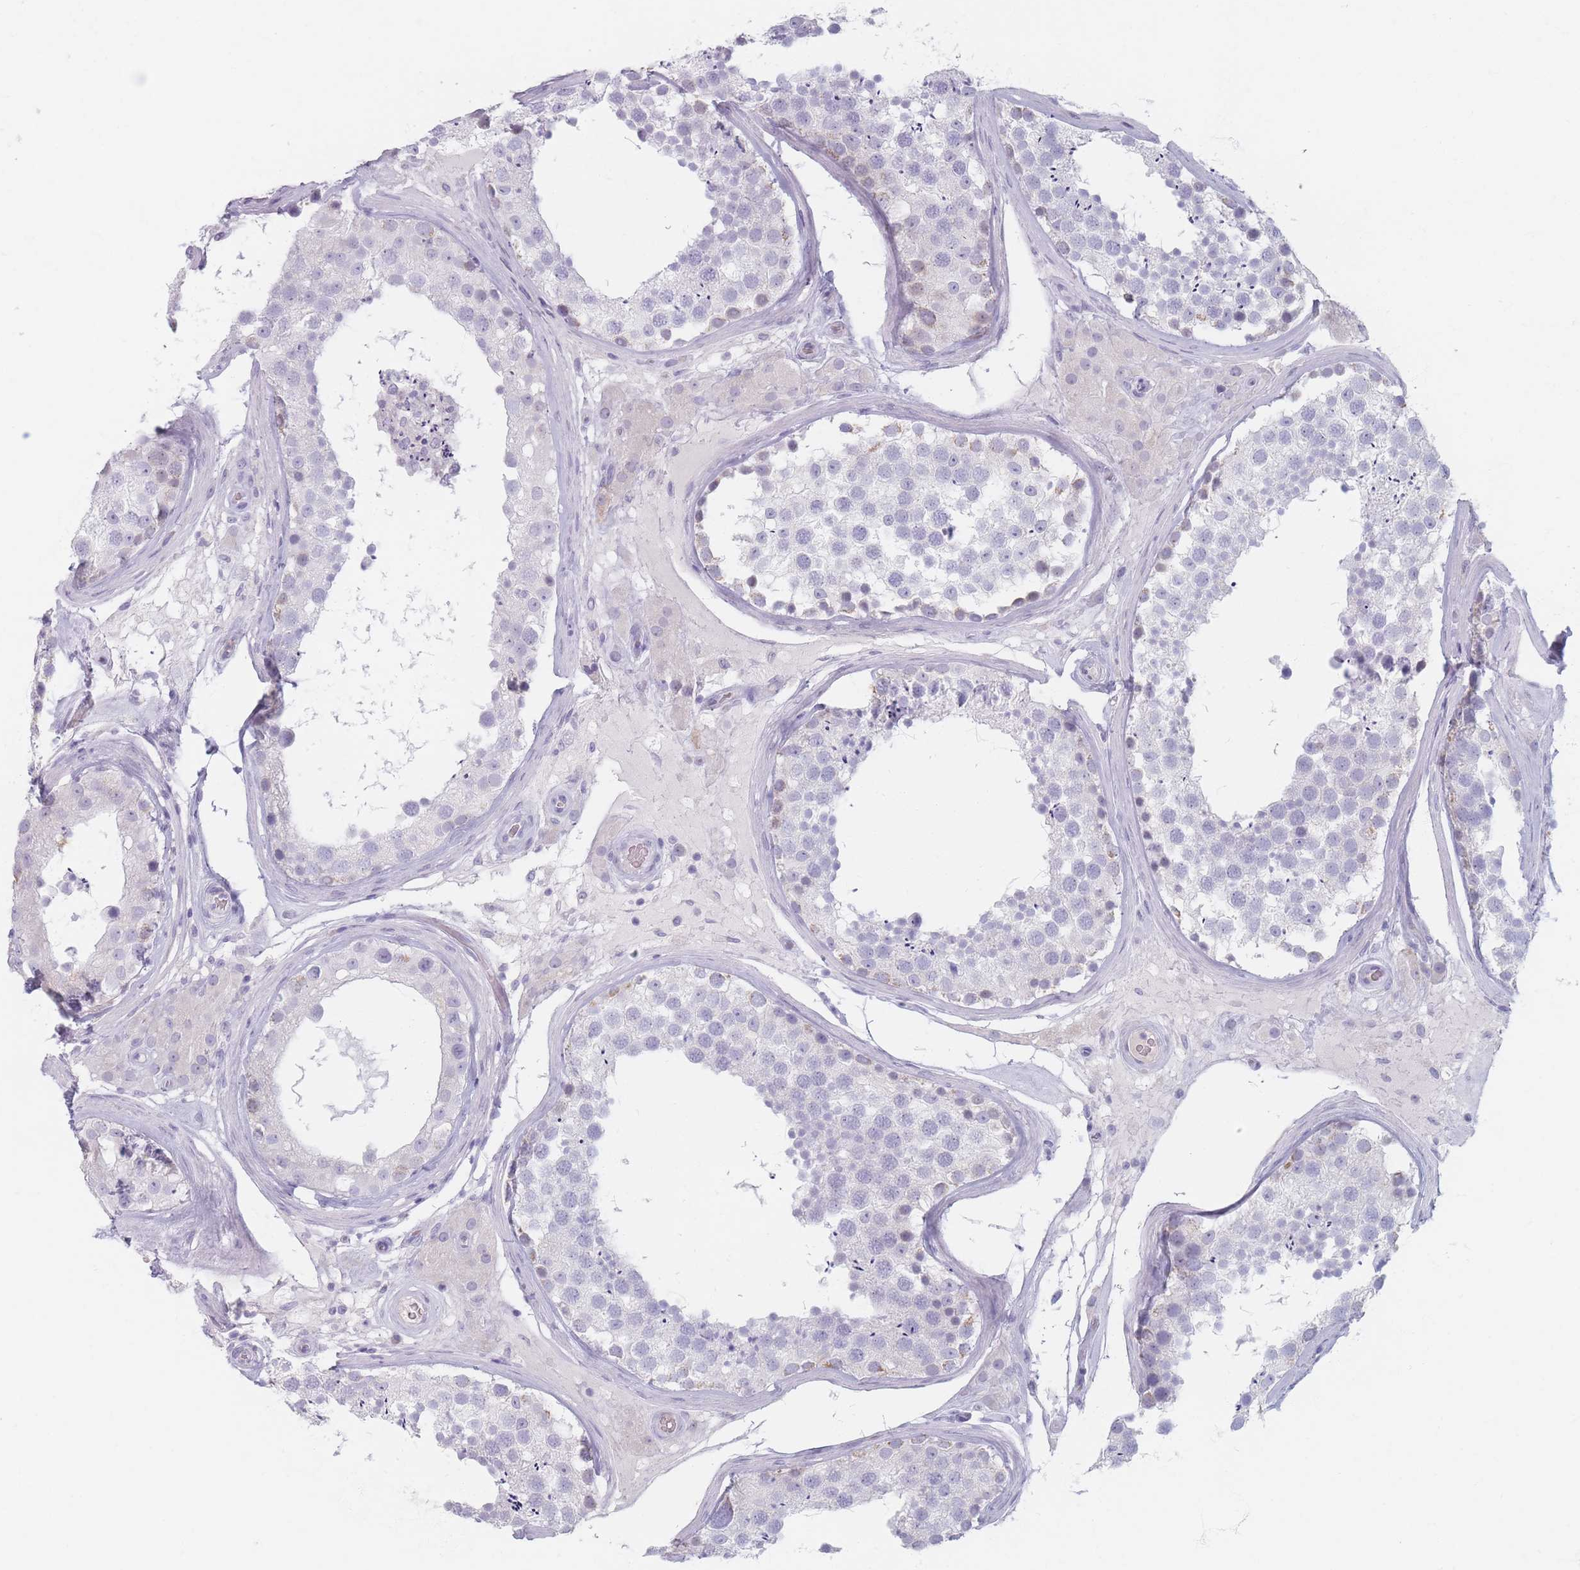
{"staining": {"intensity": "negative", "quantity": "none", "location": "none"}, "tissue": "testis", "cell_type": "Cells in seminiferous ducts", "image_type": "normal", "snomed": [{"axis": "morphology", "description": "Normal tissue, NOS"}, {"axis": "topography", "description": "Testis"}], "caption": "An immunohistochemistry (IHC) histopathology image of normal testis is shown. There is no staining in cells in seminiferous ducts of testis. (DAB (3,3'-diaminobenzidine) immunohistochemistry (IHC), high magnification).", "gene": "PIGM", "patient": {"sex": "male", "age": 46}}